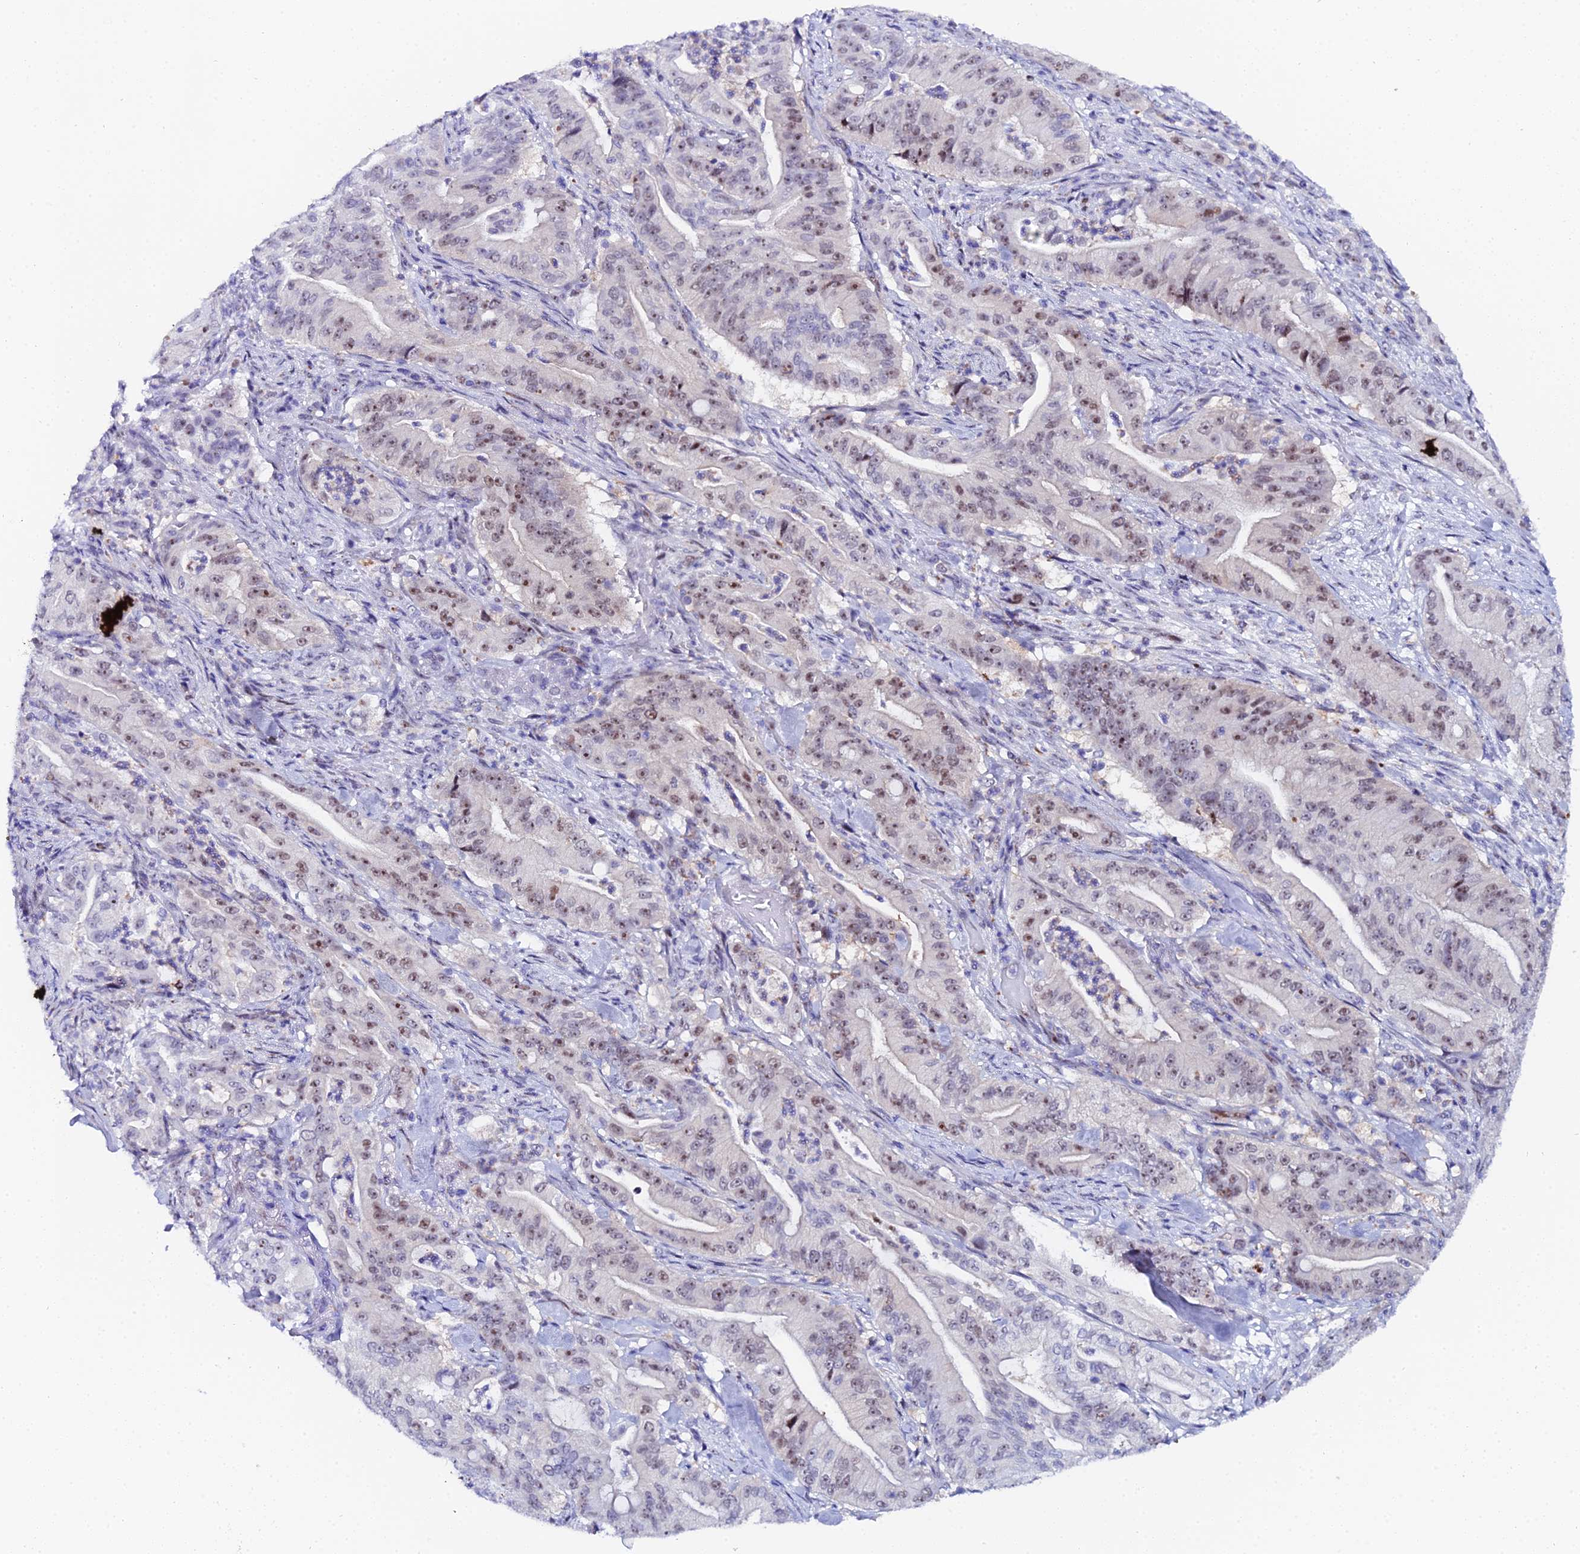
{"staining": {"intensity": "moderate", "quantity": "25%-75%", "location": "nuclear"}, "tissue": "pancreatic cancer", "cell_type": "Tumor cells", "image_type": "cancer", "snomed": [{"axis": "morphology", "description": "Adenocarcinoma, NOS"}, {"axis": "topography", "description": "Pancreas"}], "caption": "A micrograph showing moderate nuclear staining in about 25%-75% of tumor cells in pancreatic cancer, as visualized by brown immunohistochemical staining.", "gene": "TIFA", "patient": {"sex": "male", "age": 71}}